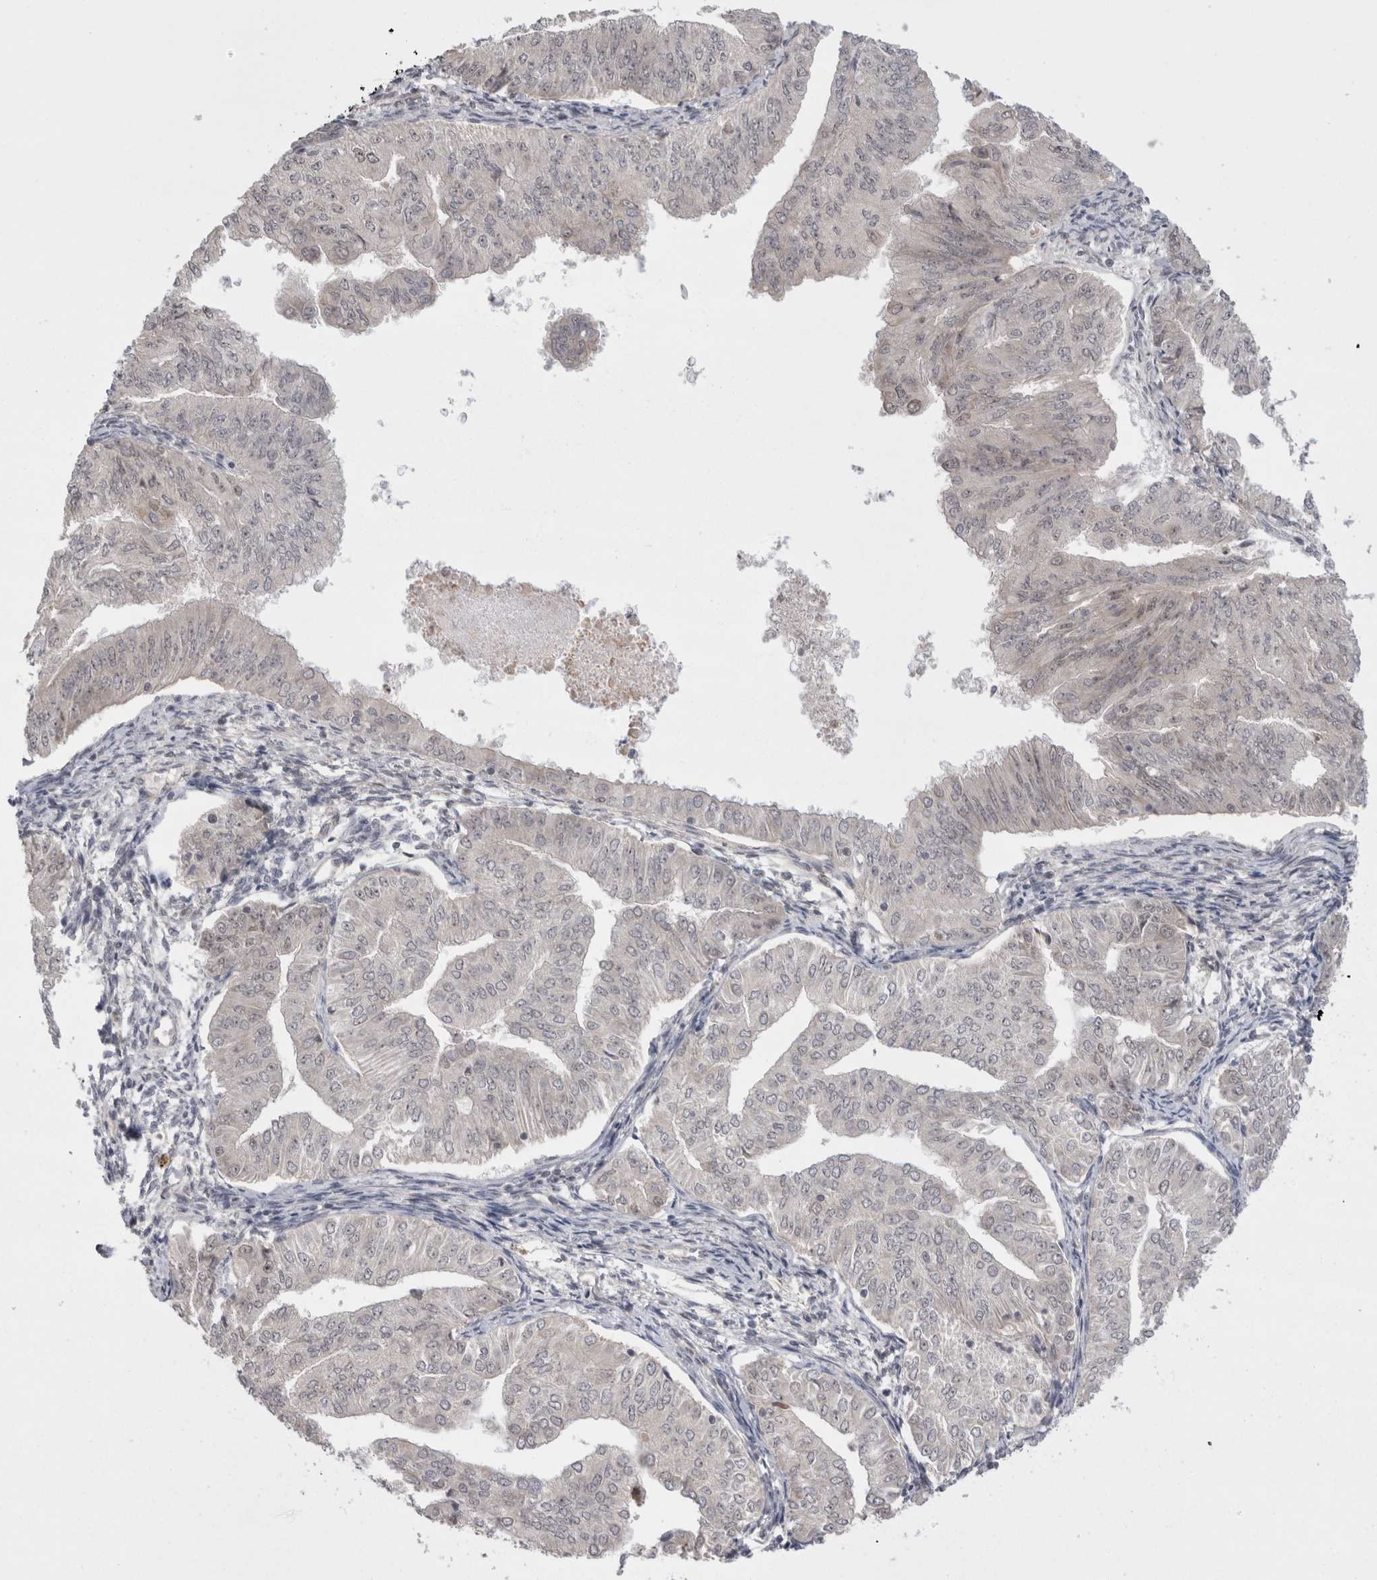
{"staining": {"intensity": "negative", "quantity": "none", "location": "none"}, "tissue": "endometrial cancer", "cell_type": "Tumor cells", "image_type": "cancer", "snomed": [{"axis": "morphology", "description": "Normal tissue, NOS"}, {"axis": "morphology", "description": "Adenocarcinoma, NOS"}, {"axis": "topography", "description": "Endometrium"}], "caption": "High power microscopy image of an IHC histopathology image of endometrial cancer (adenocarcinoma), revealing no significant positivity in tumor cells. (DAB (3,3'-diaminobenzidine) immunohistochemistry (IHC) visualized using brightfield microscopy, high magnification).", "gene": "EXOSC4", "patient": {"sex": "female", "age": 53}}